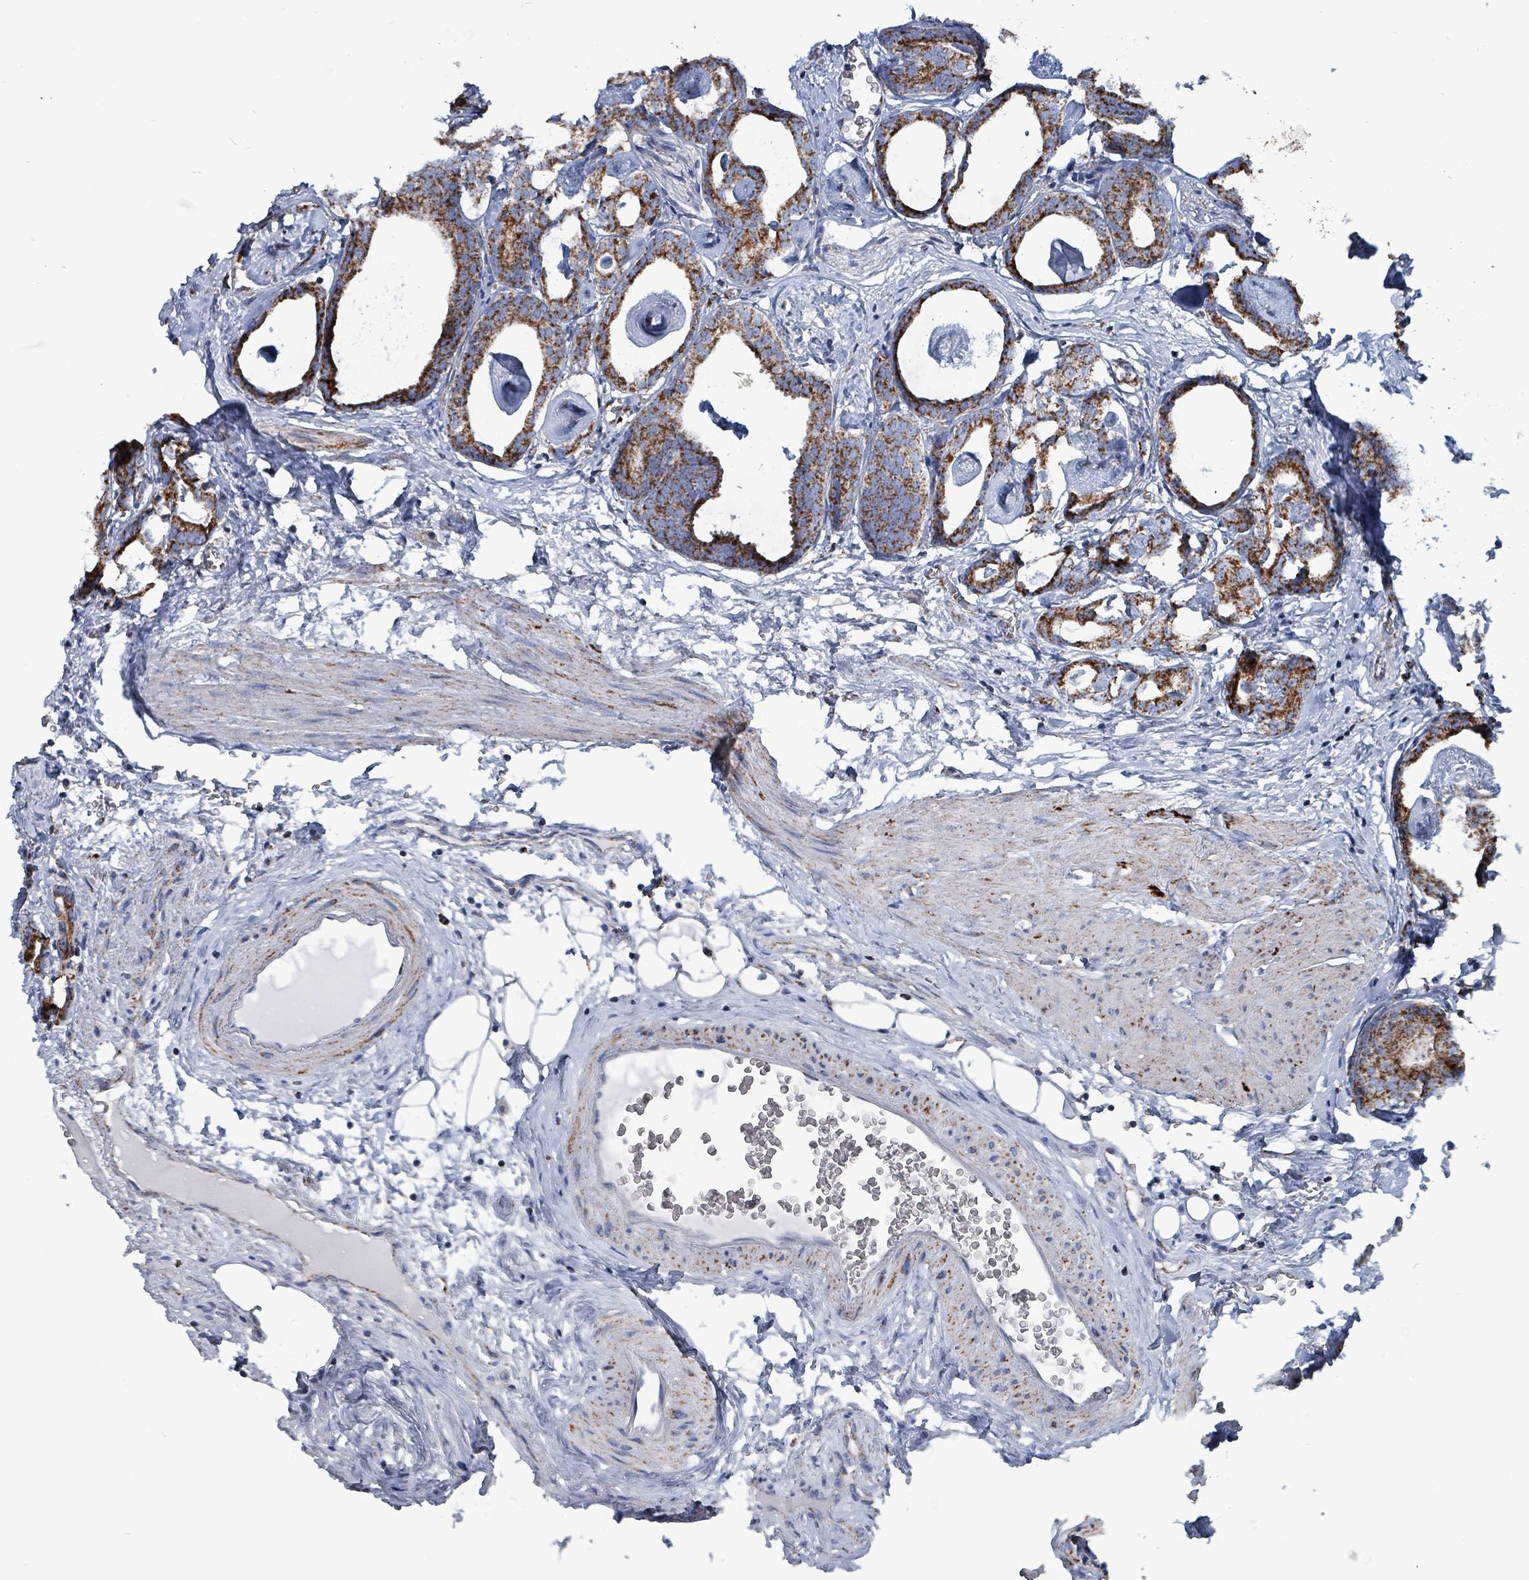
{"staining": {"intensity": "strong", "quantity": ">75%", "location": "cytoplasmic/membranous"}, "tissue": "prostate cancer", "cell_type": "Tumor cells", "image_type": "cancer", "snomed": [{"axis": "morphology", "description": "Adenocarcinoma, Low grade"}, {"axis": "topography", "description": "Prostate"}], "caption": "Immunohistochemical staining of low-grade adenocarcinoma (prostate) reveals high levels of strong cytoplasmic/membranous staining in about >75% of tumor cells.", "gene": "IDH3B", "patient": {"sex": "male", "age": 71}}